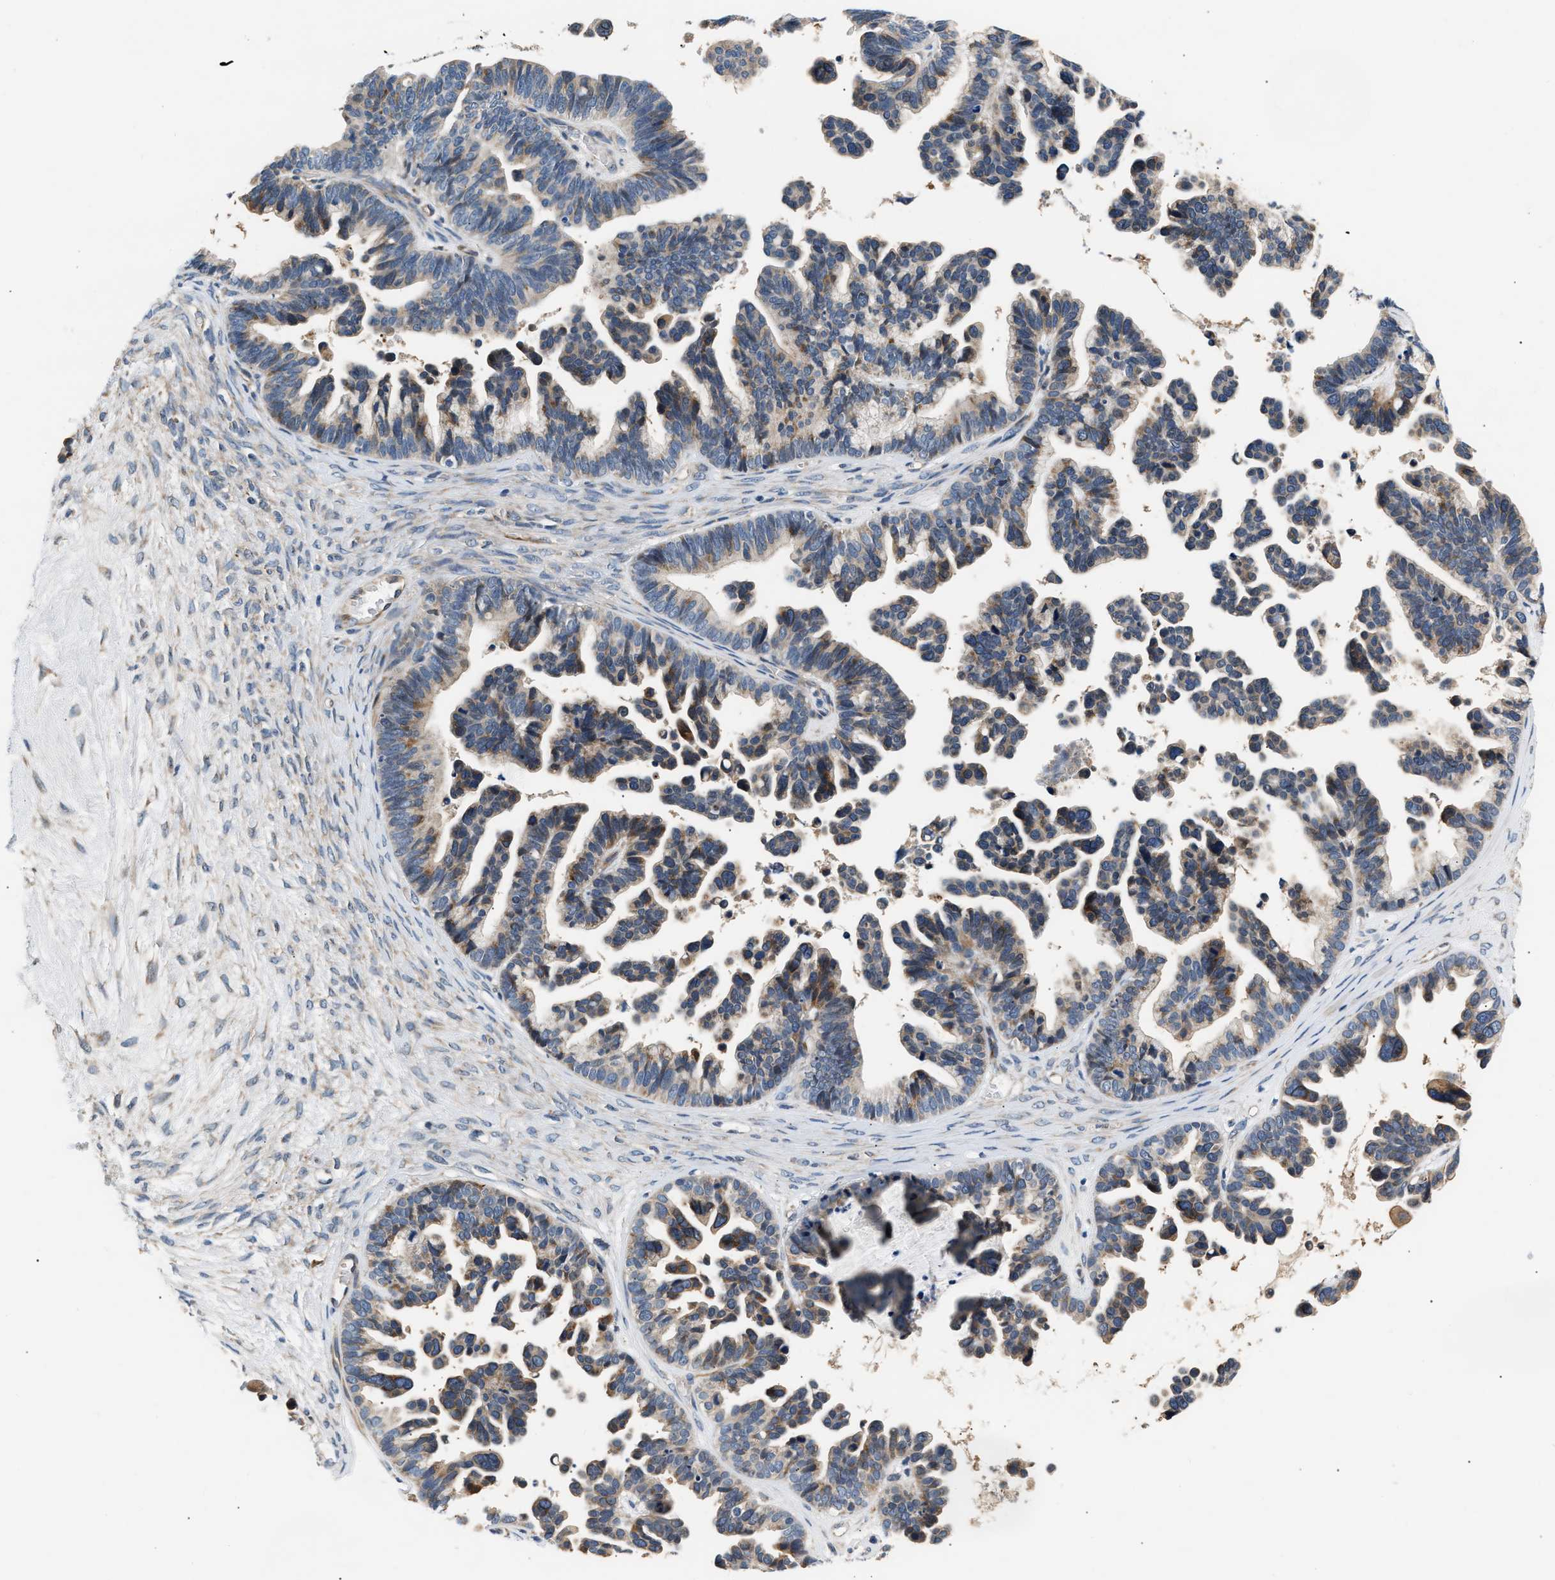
{"staining": {"intensity": "weak", "quantity": ">75%", "location": "cytoplasmic/membranous"}, "tissue": "ovarian cancer", "cell_type": "Tumor cells", "image_type": "cancer", "snomed": [{"axis": "morphology", "description": "Cystadenocarcinoma, serous, NOS"}, {"axis": "topography", "description": "Ovary"}], "caption": "Tumor cells reveal low levels of weak cytoplasmic/membranous positivity in about >75% of cells in human serous cystadenocarcinoma (ovarian).", "gene": "IFT74", "patient": {"sex": "female", "age": 56}}